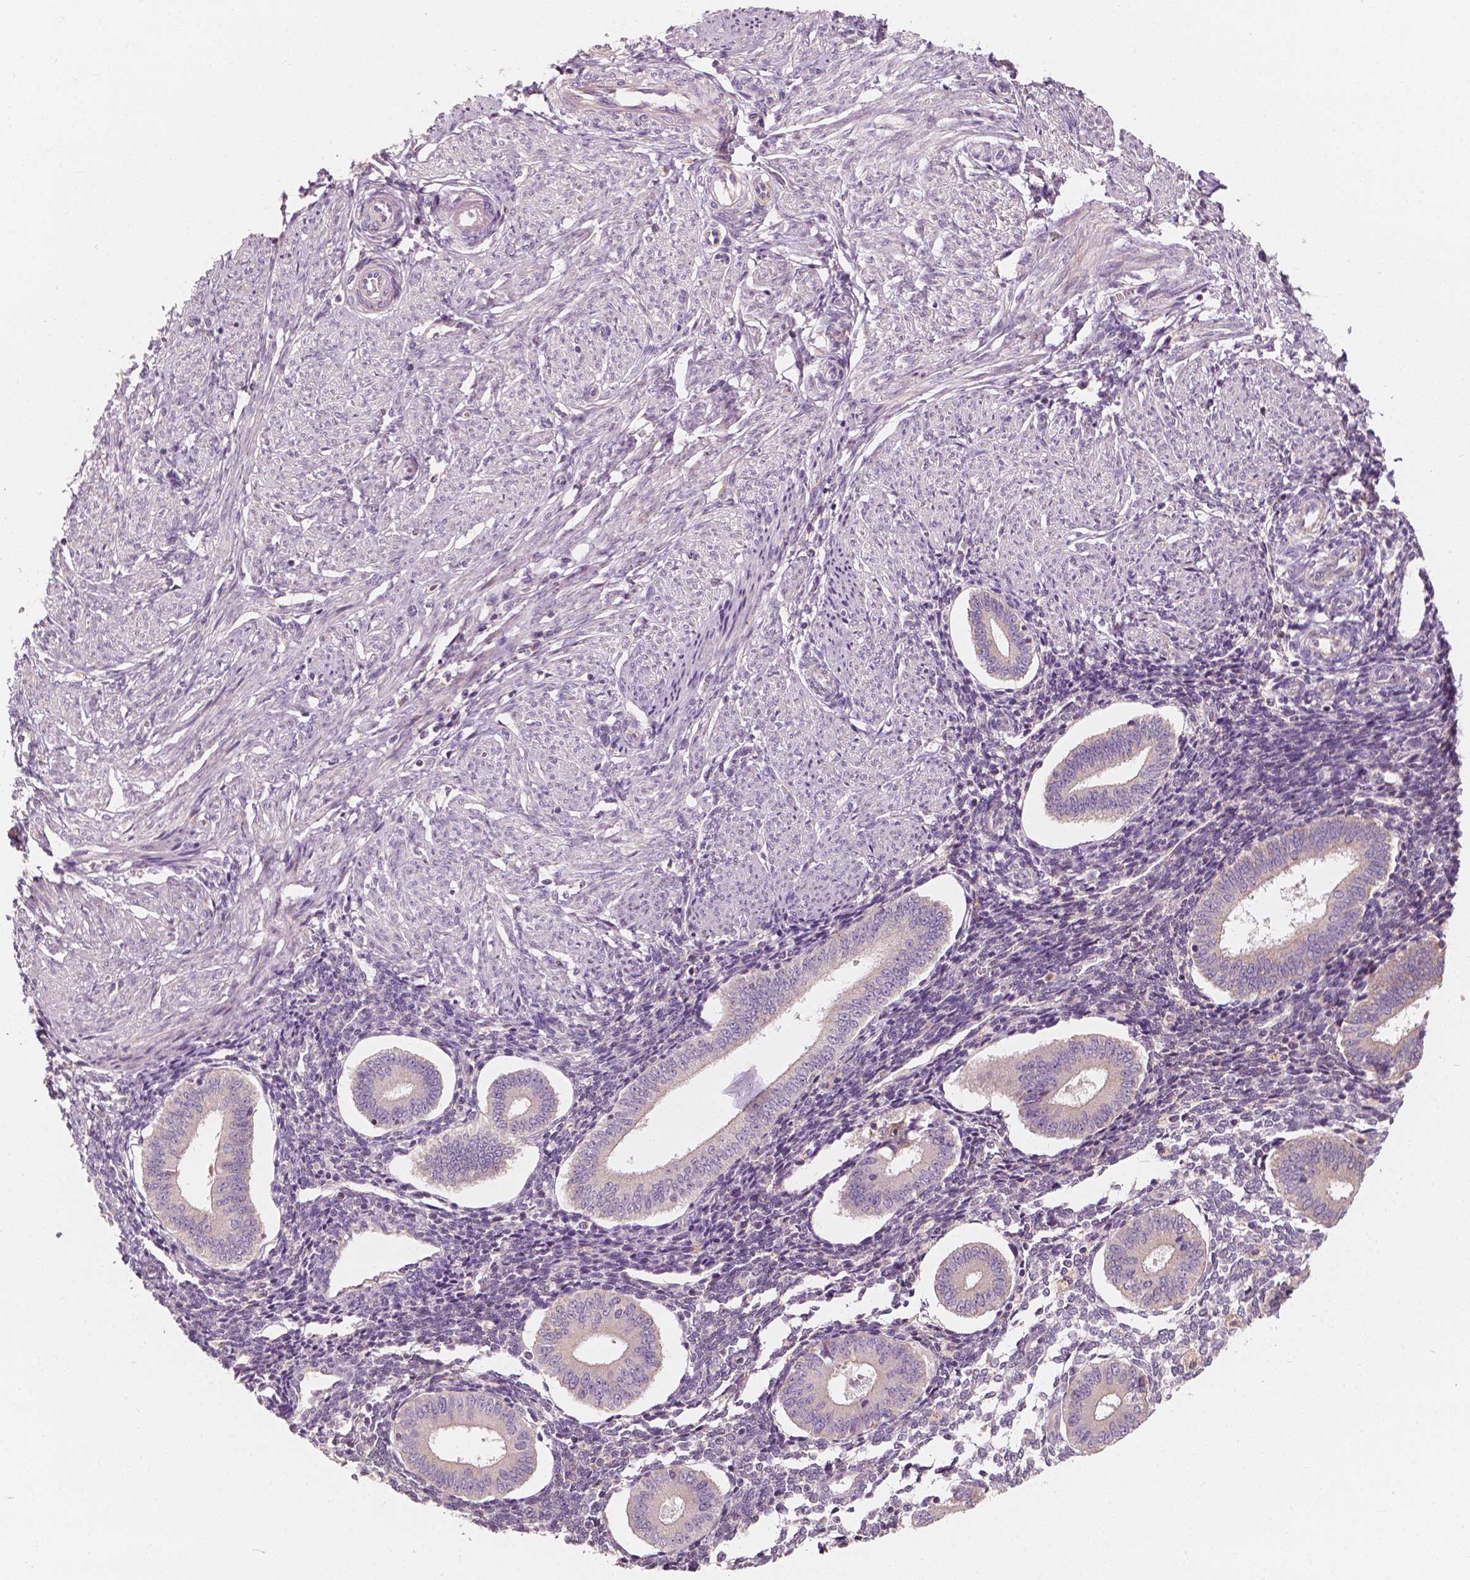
{"staining": {"intensity": "negative", "quantity": "none", "location": "none"}, "tissue": "endometrium", "cell_type": "Cells in endometrial stroma", "image_type": "normal", "snomed": [{"axis": "morphology", "description": "Normal tissue, NOS"}, {"axis": "topography", "description": "Endometrium"}], "caption": "Unremarkable endometrium was stained to show a protein in brown. There is no significant expression in cells in endometrial stroma. Brightfield microscopy of immunohistochemistry (IHC) stained with DAB (3,3'-diaminobenzidine) (brown) and hematoxylin (blue), captured at high magnification.", "gene": "SHPK", "patient": {"sex": "female", "age": 40}}